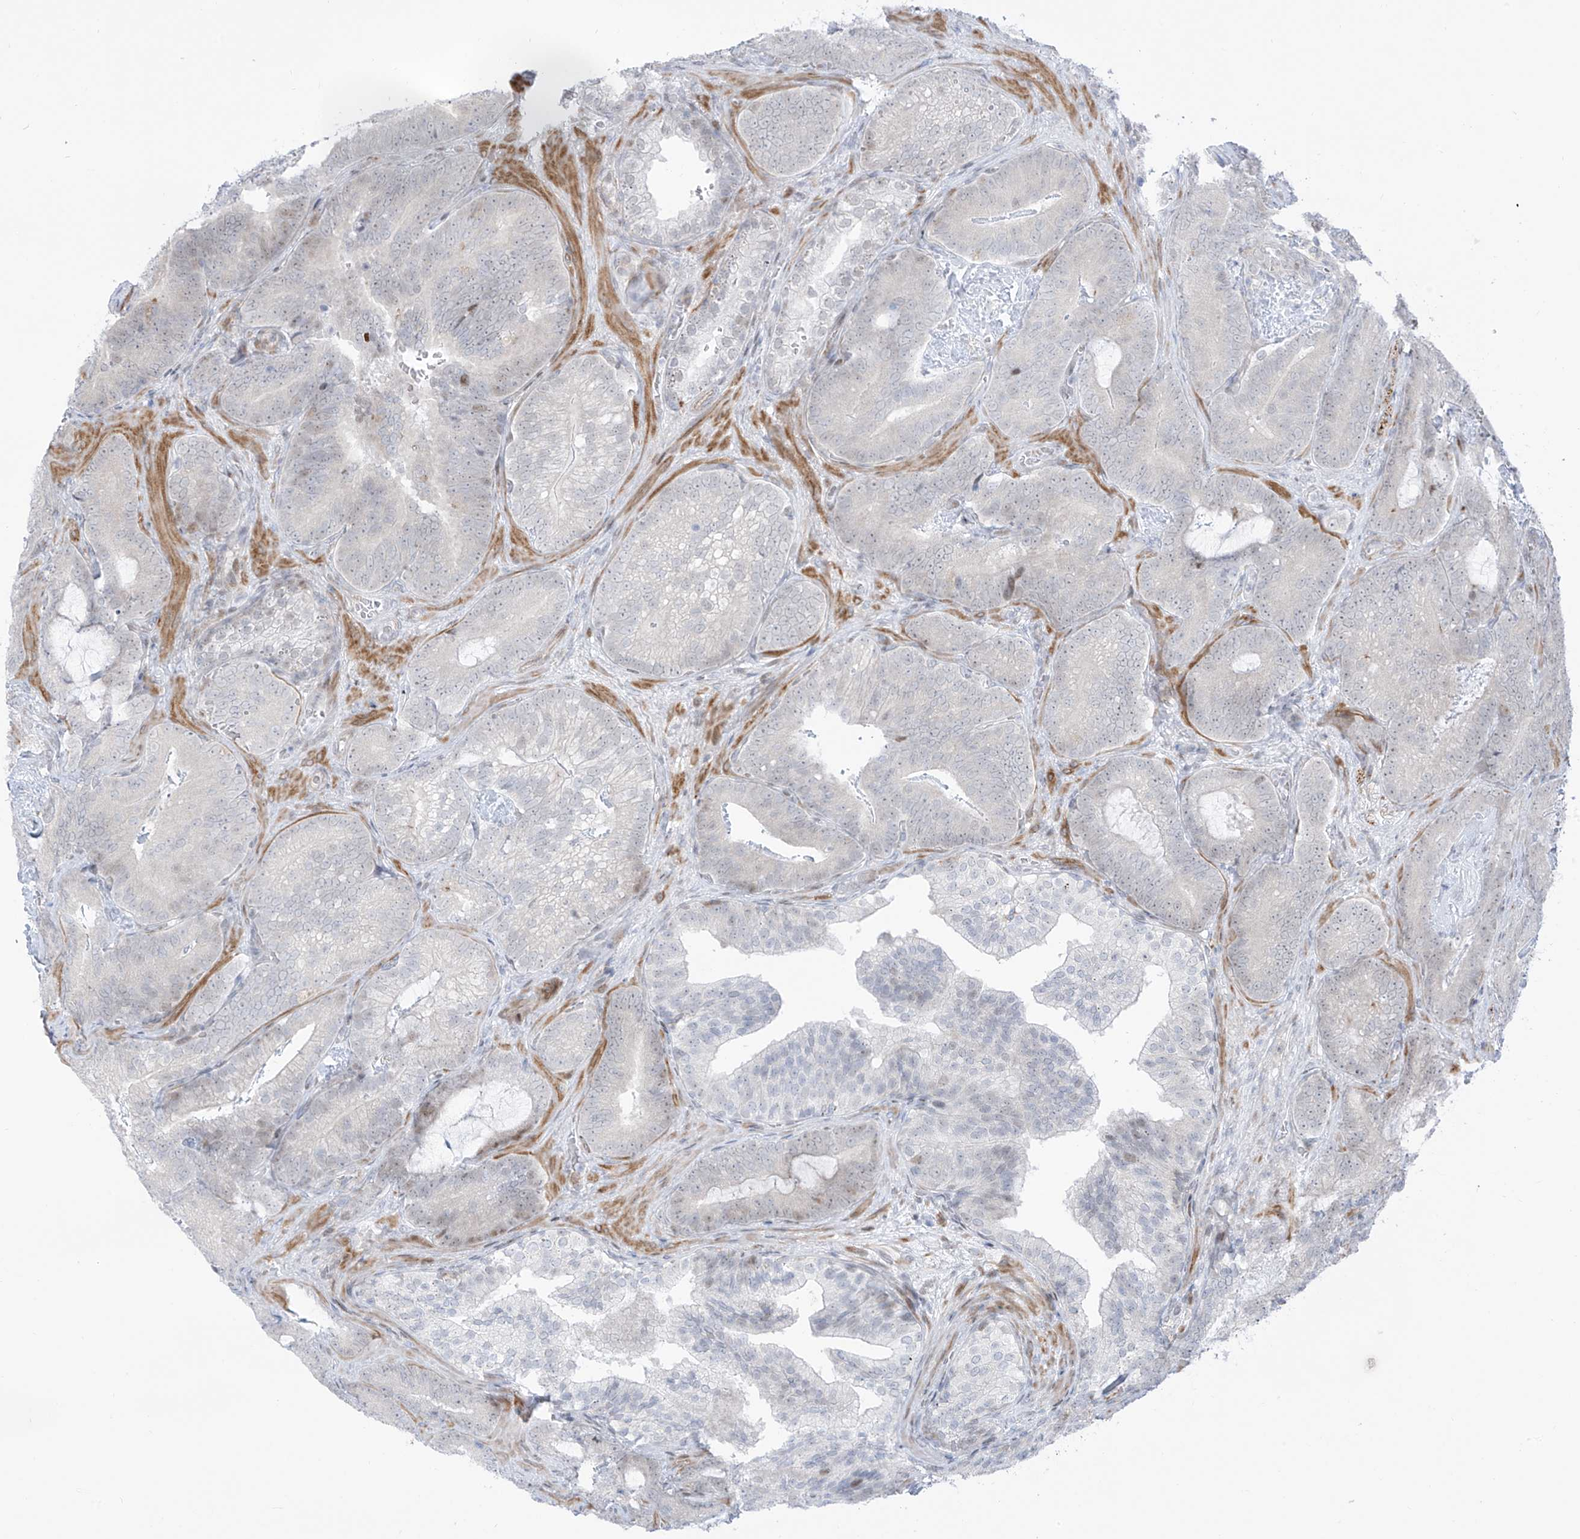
{"staining": {"intensity": "negative", "quantity": "none", "location": "none"}, "tissue": "prostate cancer", "cell_type": "Tumor cells", "image_type": "cancer", "snomed": [{"axis": "morphology", "description": "Adenocarcinoma, High grade"}, {"axis": "topography", "description": "Prostate"}], "caption": "This is an IHC photomicrograph of human prostate high-grade adenocarcinoma. There is no expression in tumor cells.", "gene": "LIN9", "patient": {"sex": "male", "age": 66}}